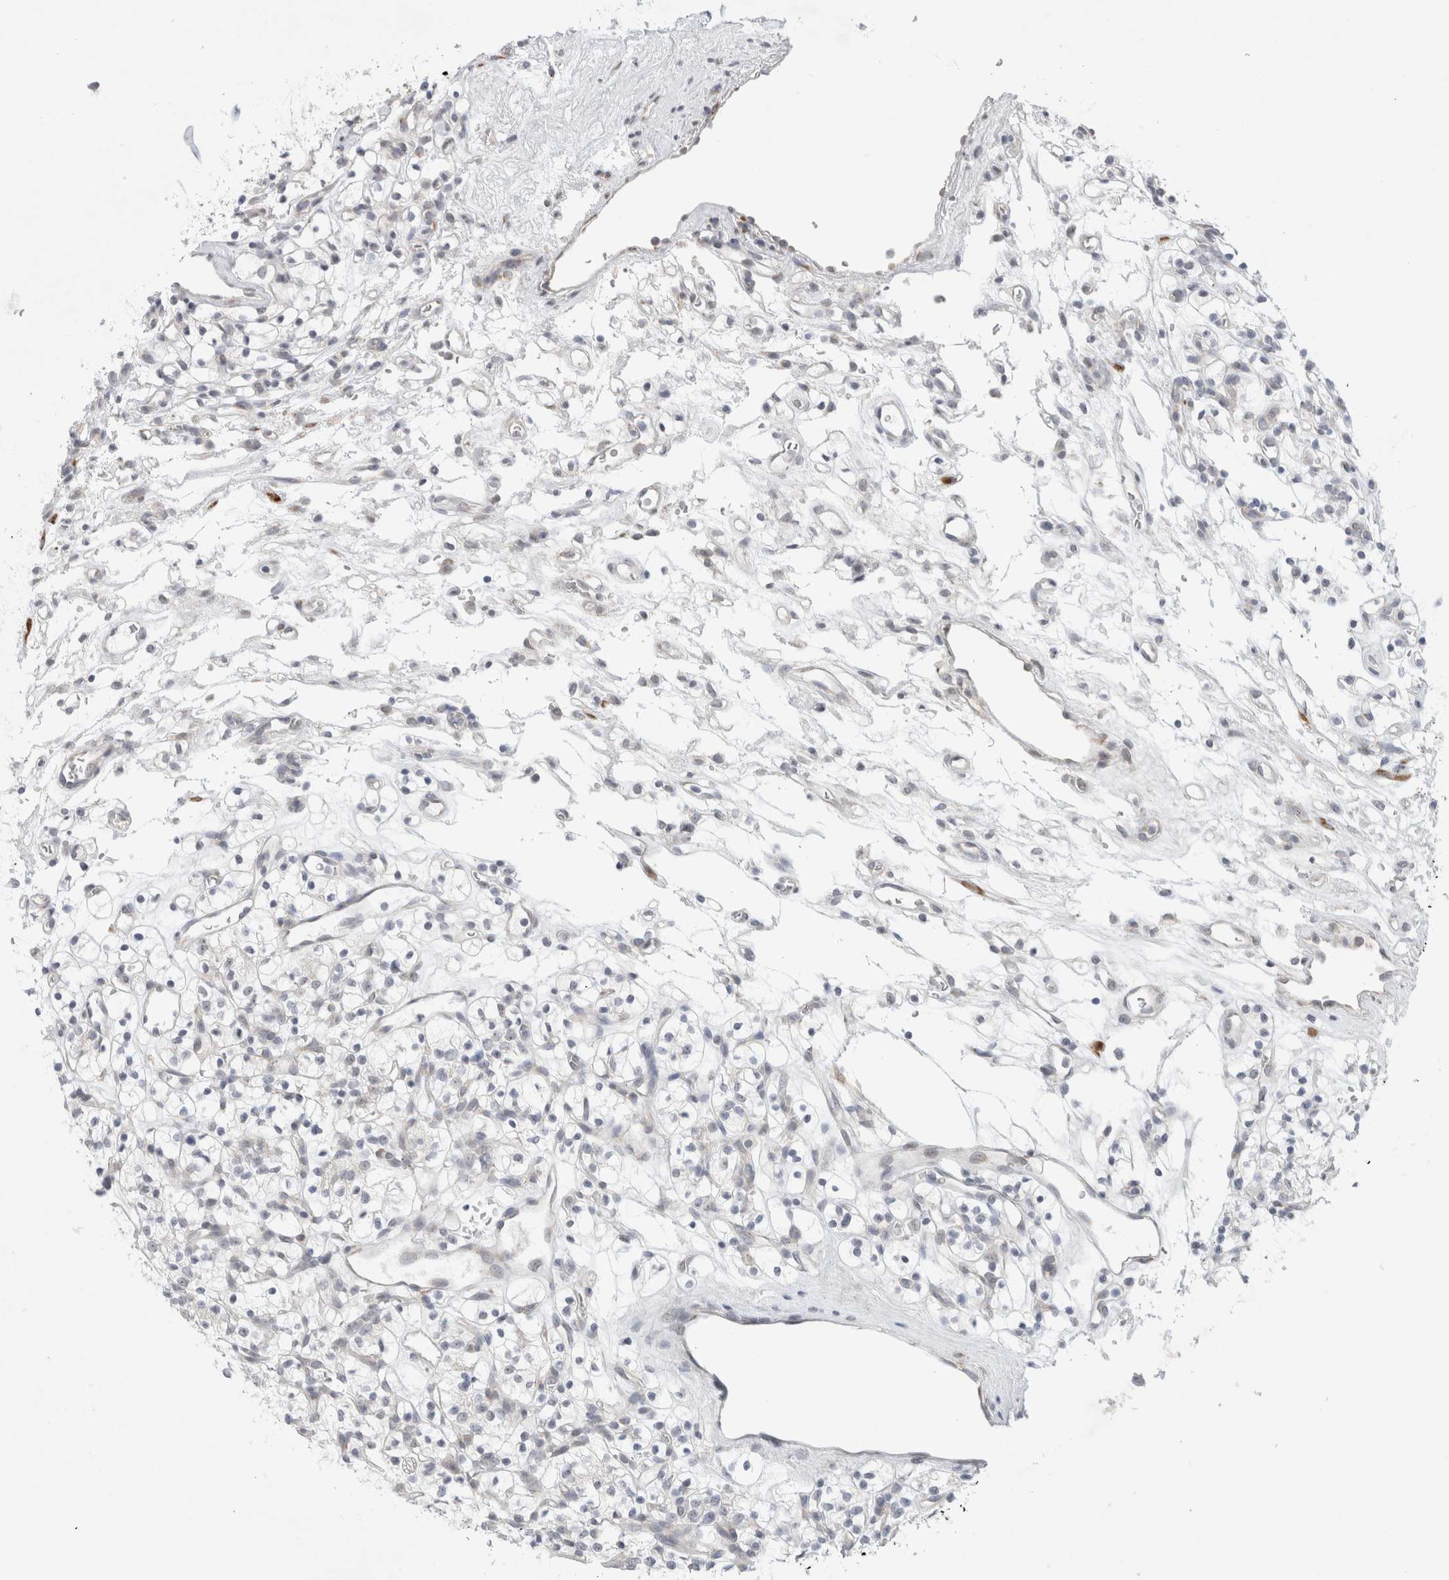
{"staining": {"intensity": "negative", "quantity": "none", "location": "none"}, "tissue": "renal cancer", "cell_type": "Tumor cells", "image_type": "cancer", "snomed": [{"axis": "morphology", "description": "Adenocarcinoma, NOS"}, {"axis": "topography", "description": "Kidney"}], "caption": "This is a micrograph of immunohistochemistry staining of renal adenocarcinoma, which shows no positivity in tumor cells.", "gene": "TRMT1L", "patient": {"sex": "female", "age": 57}}